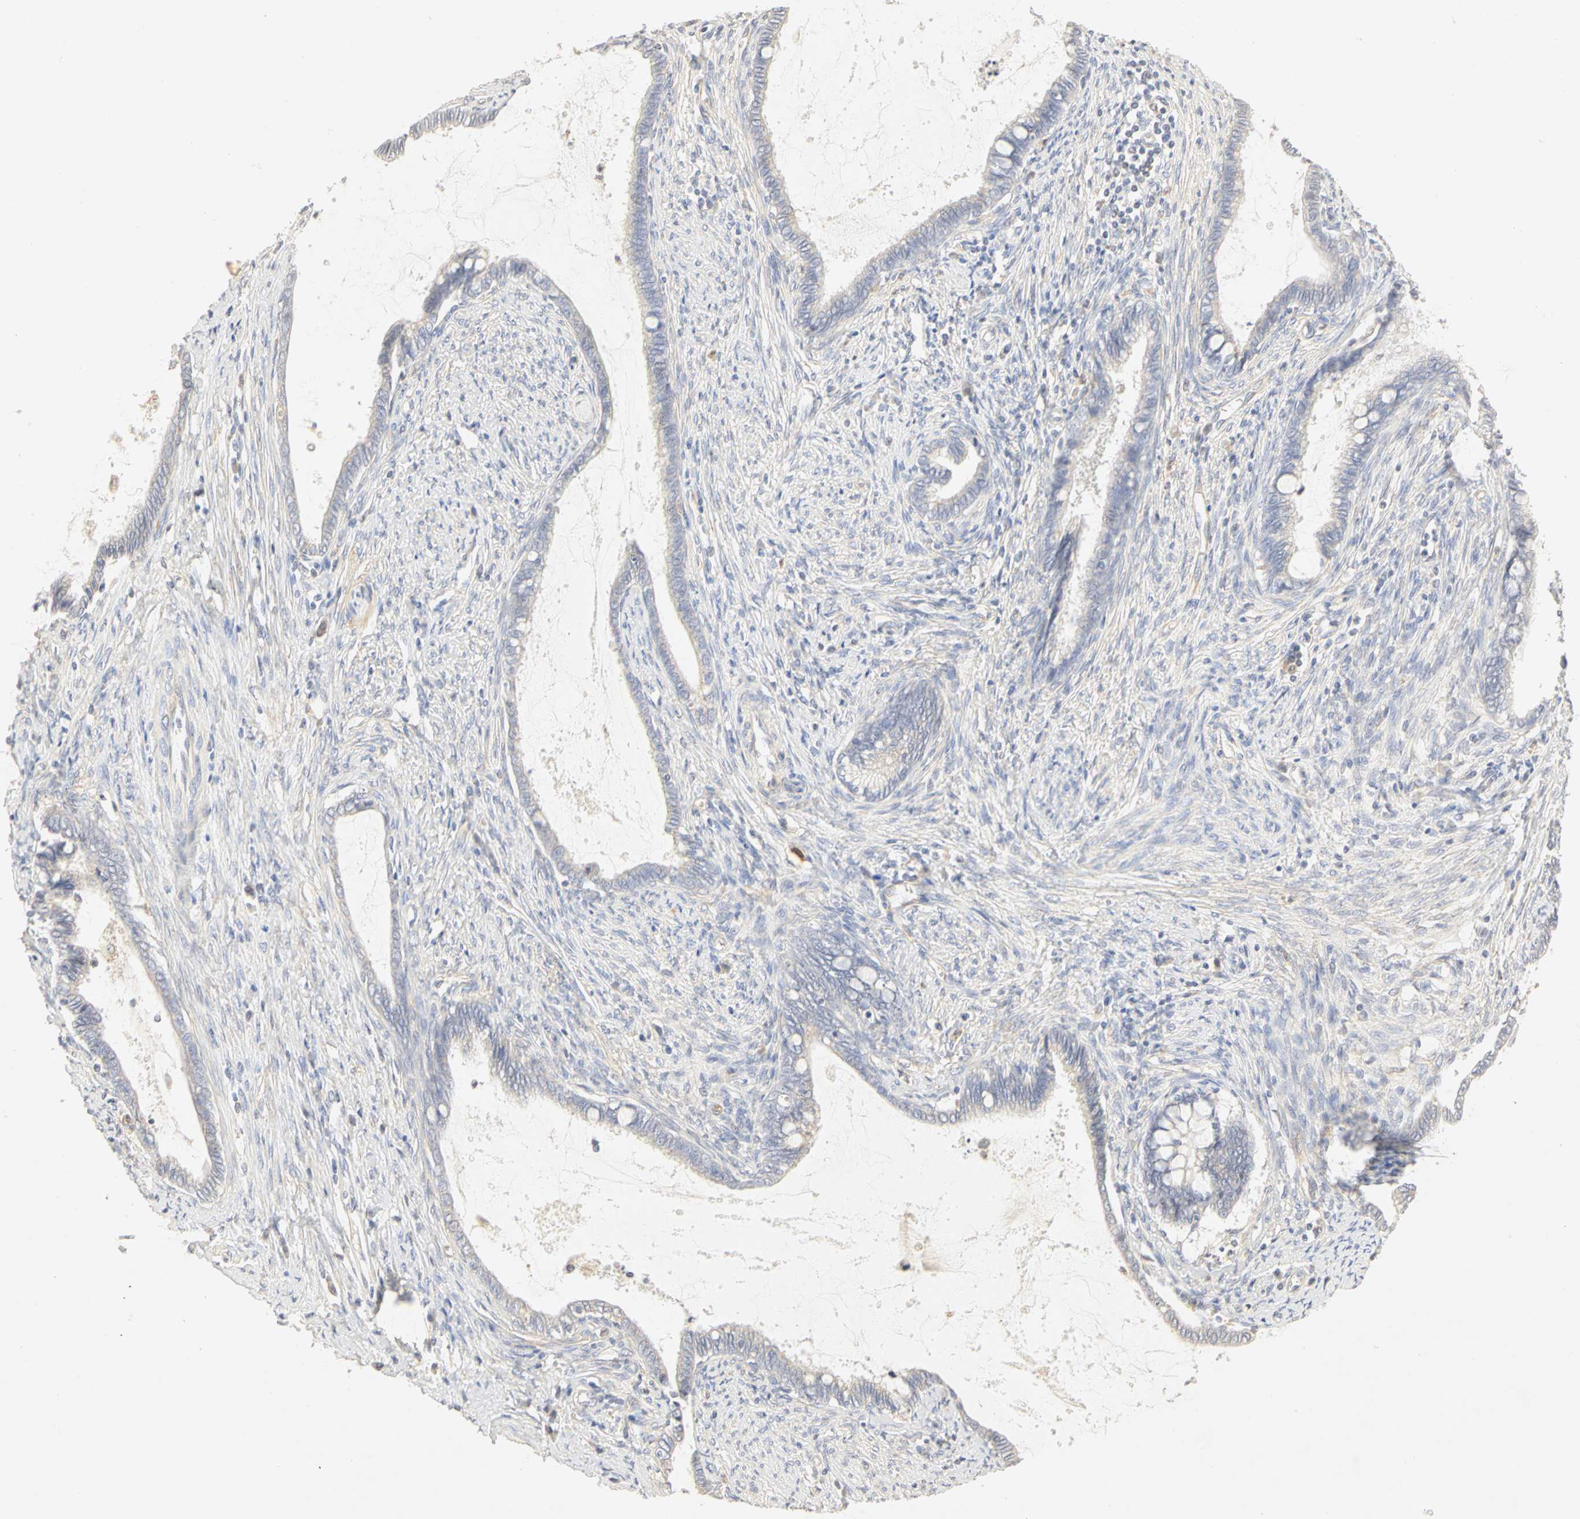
{"staining": {"intensity": "weak", "quantity": ">75%", "location": "cytoplasmic/membranous"}, "tissue": "cervical cancer", "cell_type": "Tumor cells", "image_type": "cancer", "snomed": [{"axis": "morphology", "description": "Adenocarcinoma, NOS"}, {"axis": "topography", "description": "Cervix"}], "caption": "Cervical cancer stained with a brown dye shows weak cytoplasmic/membranous positive staining in about >75% of tumor cells.", "gene": "GNRH2", "patient": {"sex": "female", "age": 44}}